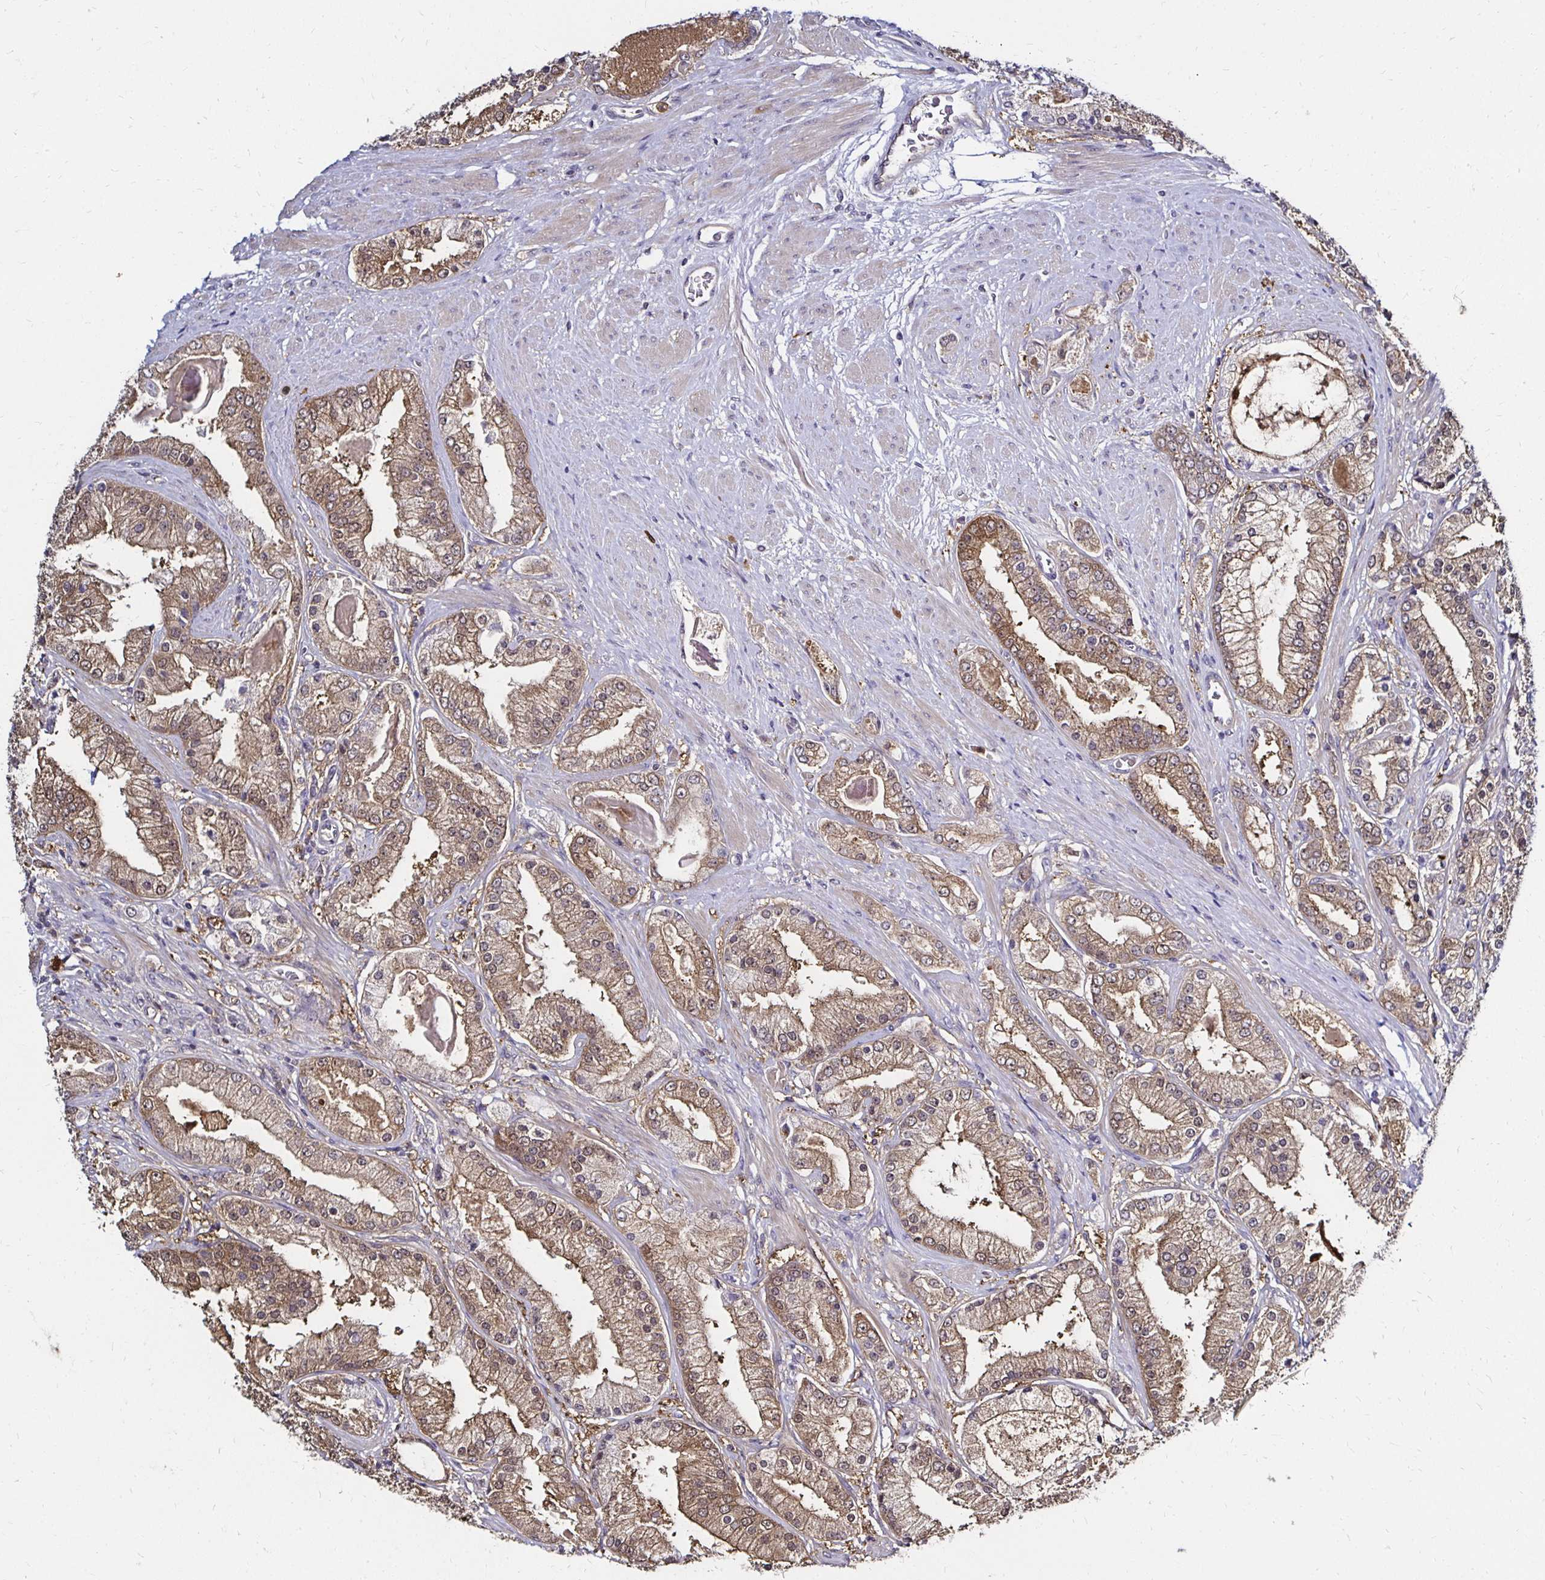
{"staining": {"intensity": "moderate", "quantity": ">75%", "location": "cytoplasmic/membranous"}, "tissue": "prostate cancer", "cell_type": "Tumor cells", "image_type": "cancer", "snomed": [{"axis": "morphology", "description": "Adenocarcinoma, High grade"}, {"axis": "topography", "description": "Prostate"}], "caption": "Human prostate cancer stained with a protein marker exhibits moderate staining in tumor cells.", "gene": "TXN", "patient": {"sex": "male", "age": 67}}